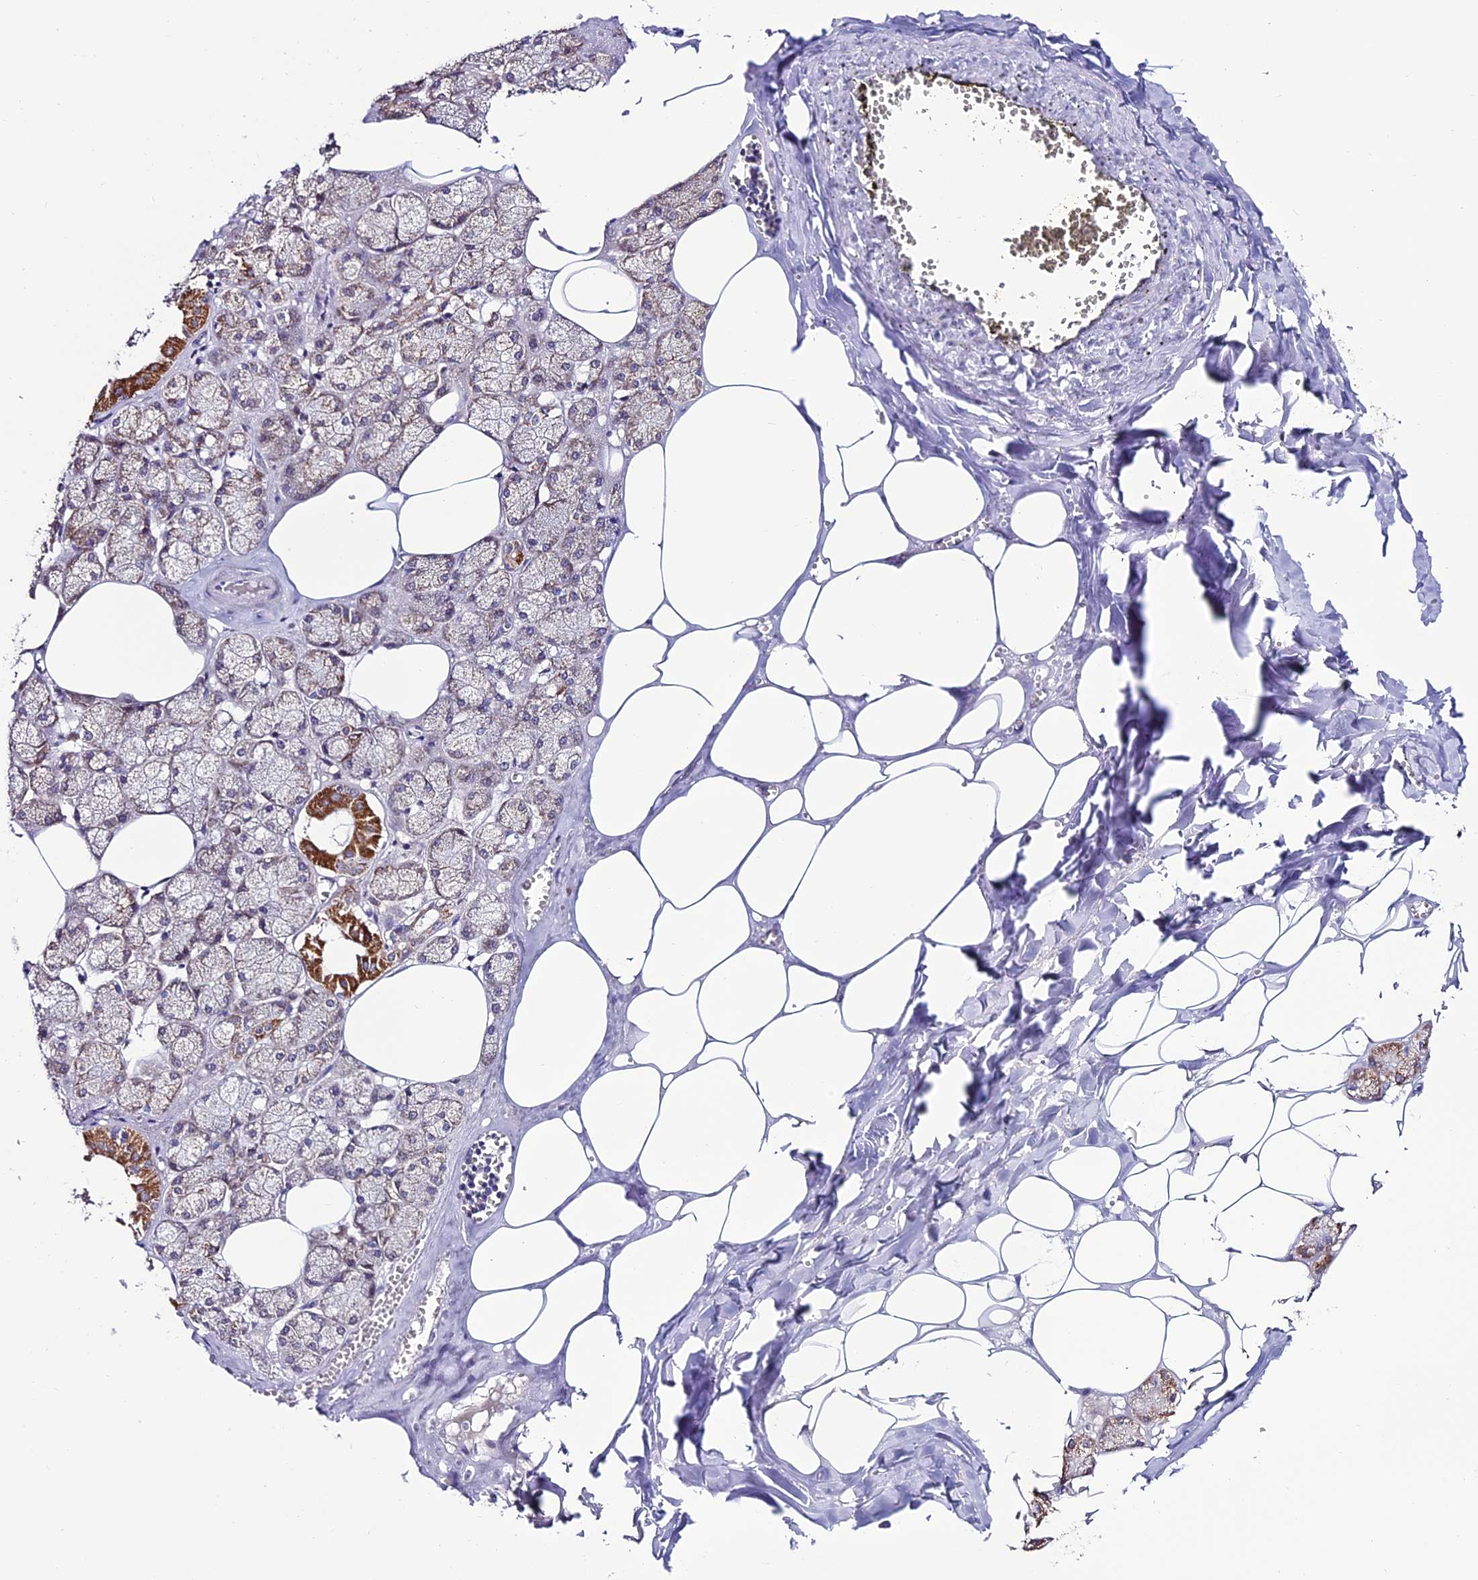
{"staining": {"intensity": "moderate", "quantity": "25%-75%", "location": "cytoplasmic/membranous"}, "tissue": "salivary gland", "cell_type": "Glandular cells", "image_type": "normal", "snomed": [{"axis": "morphology", "description": "Normal tissue, NOS"}, {"axis": "topography", "description": "Salivary gland"}], "caption": "DAB (3,3'-diaminobenzidine) immunohistochemical staining of normal salivary gland shows moderate cytoplasmic/membranous protein expression in about 25%-75% of glandular cells.", "gene": "SLC10A1", "patient": {"sex": "male", "age": 62}}